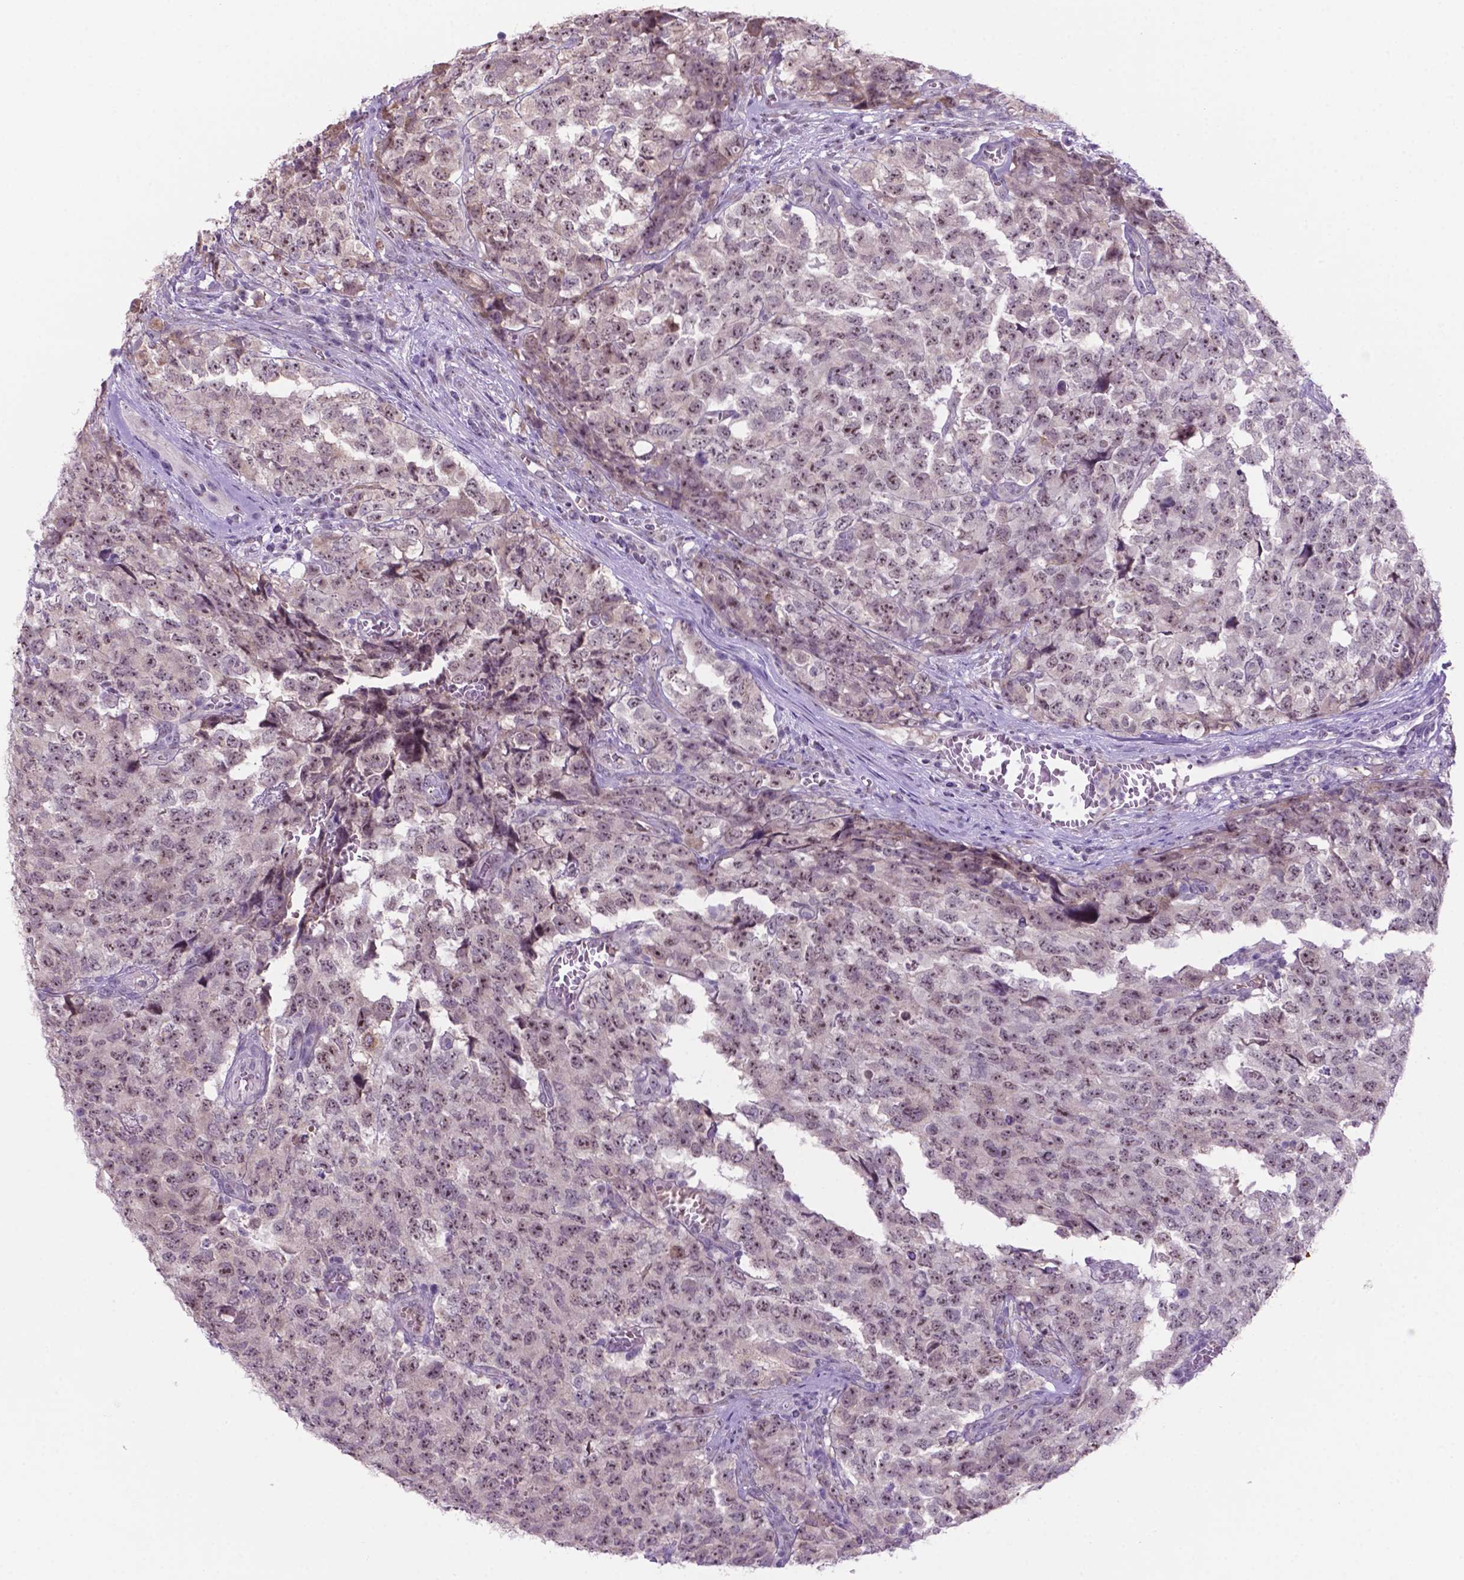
{"staining": {"intensity": "moderate", "quantity": ">75%", "location": "nuclear"}, "tissue": "testis cancer", "cell_type": "Tumor cells", "image_type": "cancer", "snomed": [{"axis": "morphology", "description": "Carcinoma, Embryonal, NOS"}, {"axis": "topography", "description": "Testis"}], "caption": "Brown immunohistochemical staining in human embryonal carcinoma (testis) demonstrates moderate nuclear positivity in approximately >75% of tumor cells.", "gene": "C18orf21", "patient": {"sex": "male", "age": 23}}